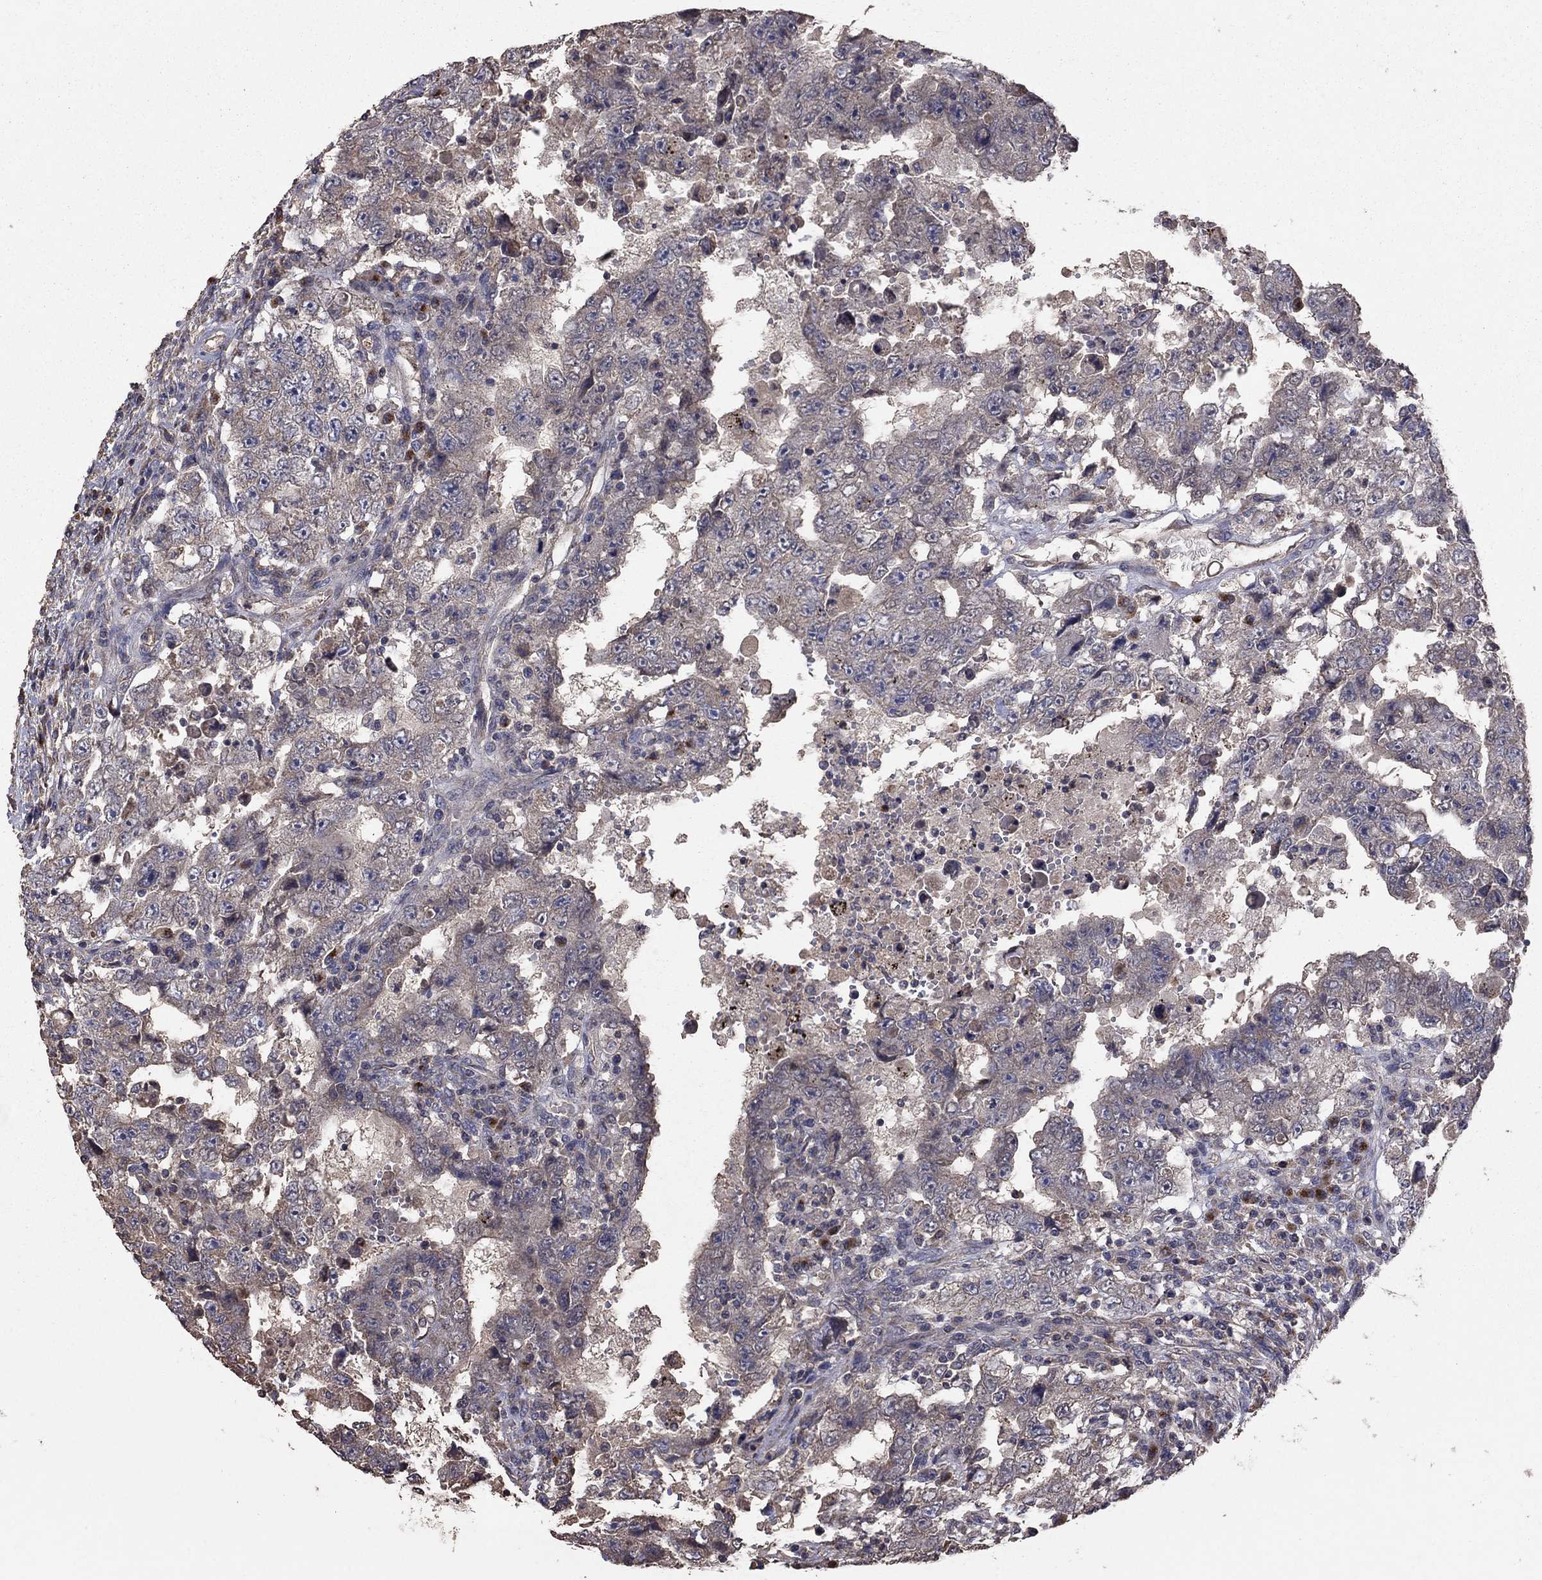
{"staining": {"intensity": "negative", "quantity": "none", "location": "none"}, "tissue": "testis cancer", "cell_type": "Tumor cells", "image_type": "cancer", "snomed": [{"axis": "morphology", "description": "Carcinoma, Embryonal, NOS"}, {"axis": "topography", "description": "Testis"}], "caption": "DAB (3,3'-diaminobenzidine) immunohistochemical staining of human testis embryonal carcinoma displays no significant expression in tumor cells.", "gene": "FLT4", "patient": {"sex": "male", "age": 26}}